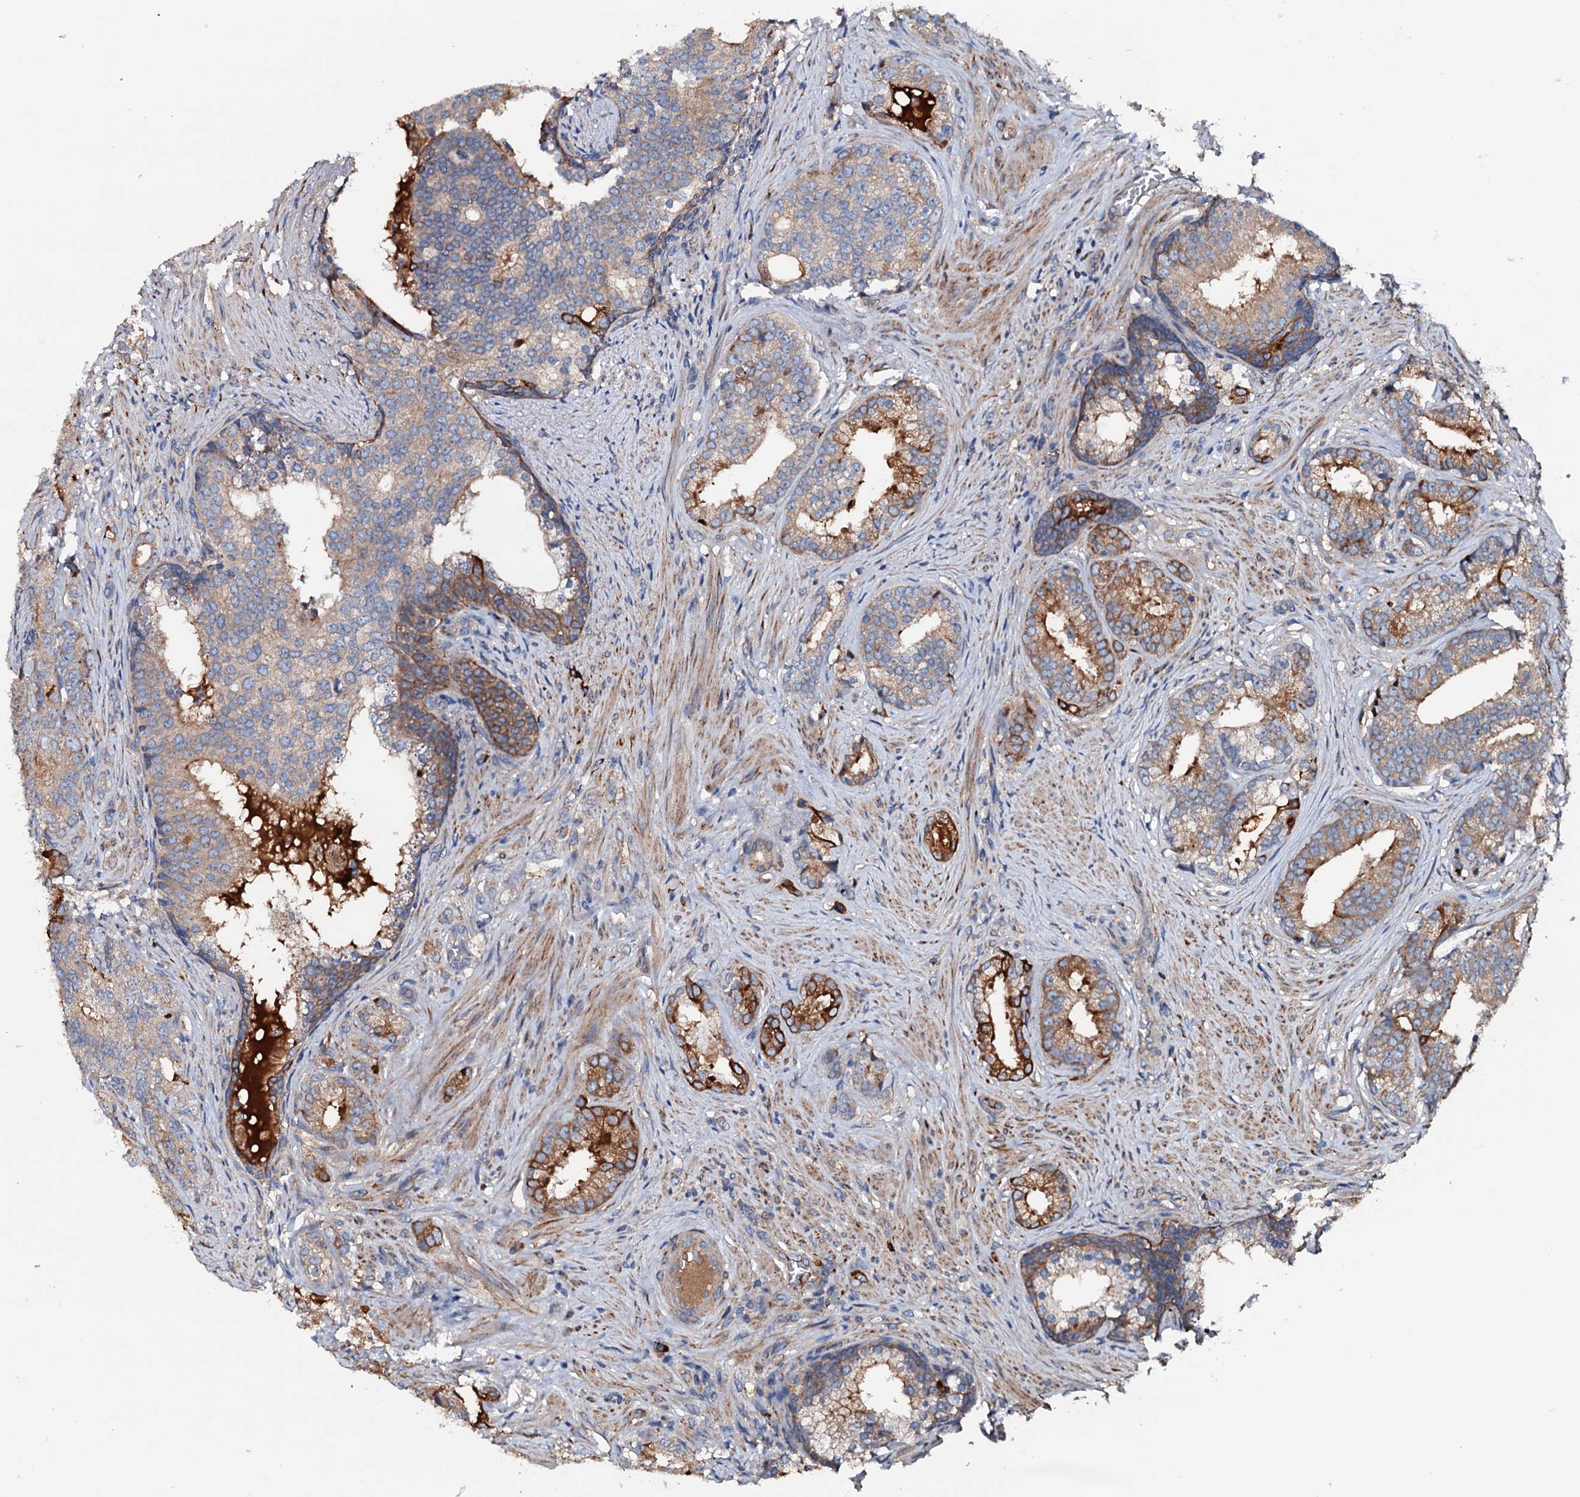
{"staining": {"intensity": "strong", "quantity": "25%-75%", "location": "cytoplasmic/membranous"}, "tissue": "prostate cancer", "cell_type": "Tumor cells", "image_type": "cancer", "snomed": [{"axis": "morphology", "description": "Adenocarcinoma, Low grade"}, {"axis": "topography", "description": "Prostate"}], "caption": "Protein expression by immunohistochemistry demonstrates strong cytoplasmic/membranous positivity in about 25%-75% of tumor cells in adenocarcinoma (low-grade) (prostate).", "gene": "NEK1", "patient": {"sex": "male", "age": 71}}